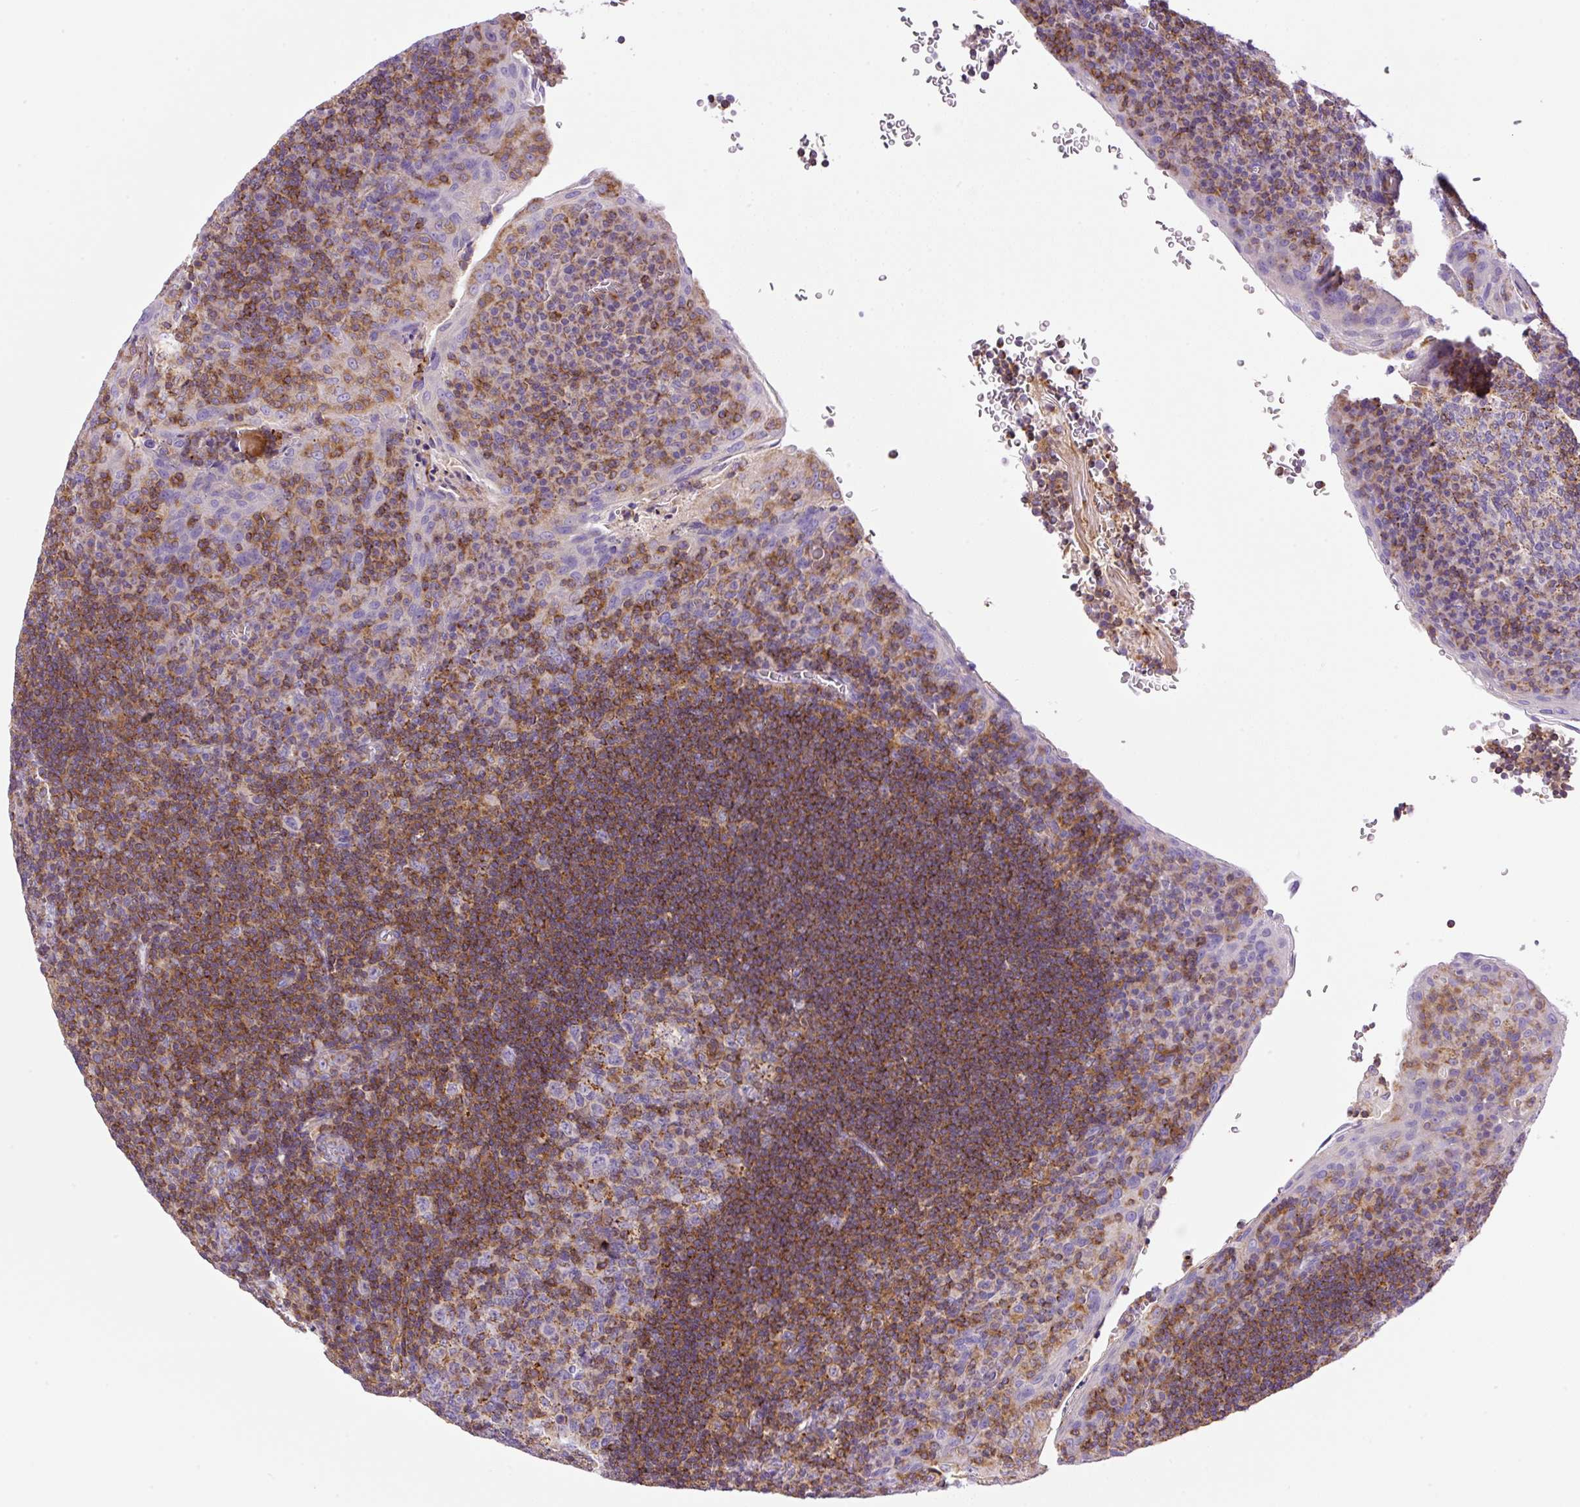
{"staining": {"intensity": "moderate", "quantity": "<25%", "location": "cytoplasmic/membranous"}, "tissue": "tonsil", "cell_type": "Germinal center cells", "image_type": "normal", "snomed": [{"axis": "morphology", "description": "Normal tissue, NOS"}, {"axis": "topography", "description": "Tonsil"}], "caption": "Immunohistochemistry of unremarkable tonsil displays low levels of moderate cytoplasmic/membranous positivity in approximately <25% of germinal center cells. Using DAB (3,3'-diaminobenzidine) (brown) and hematoxylin (blue) stains, captured at high magnification using brightfield microscopy.", "gene": "NF1", "patient": {"sex": "male", "age": 17}}